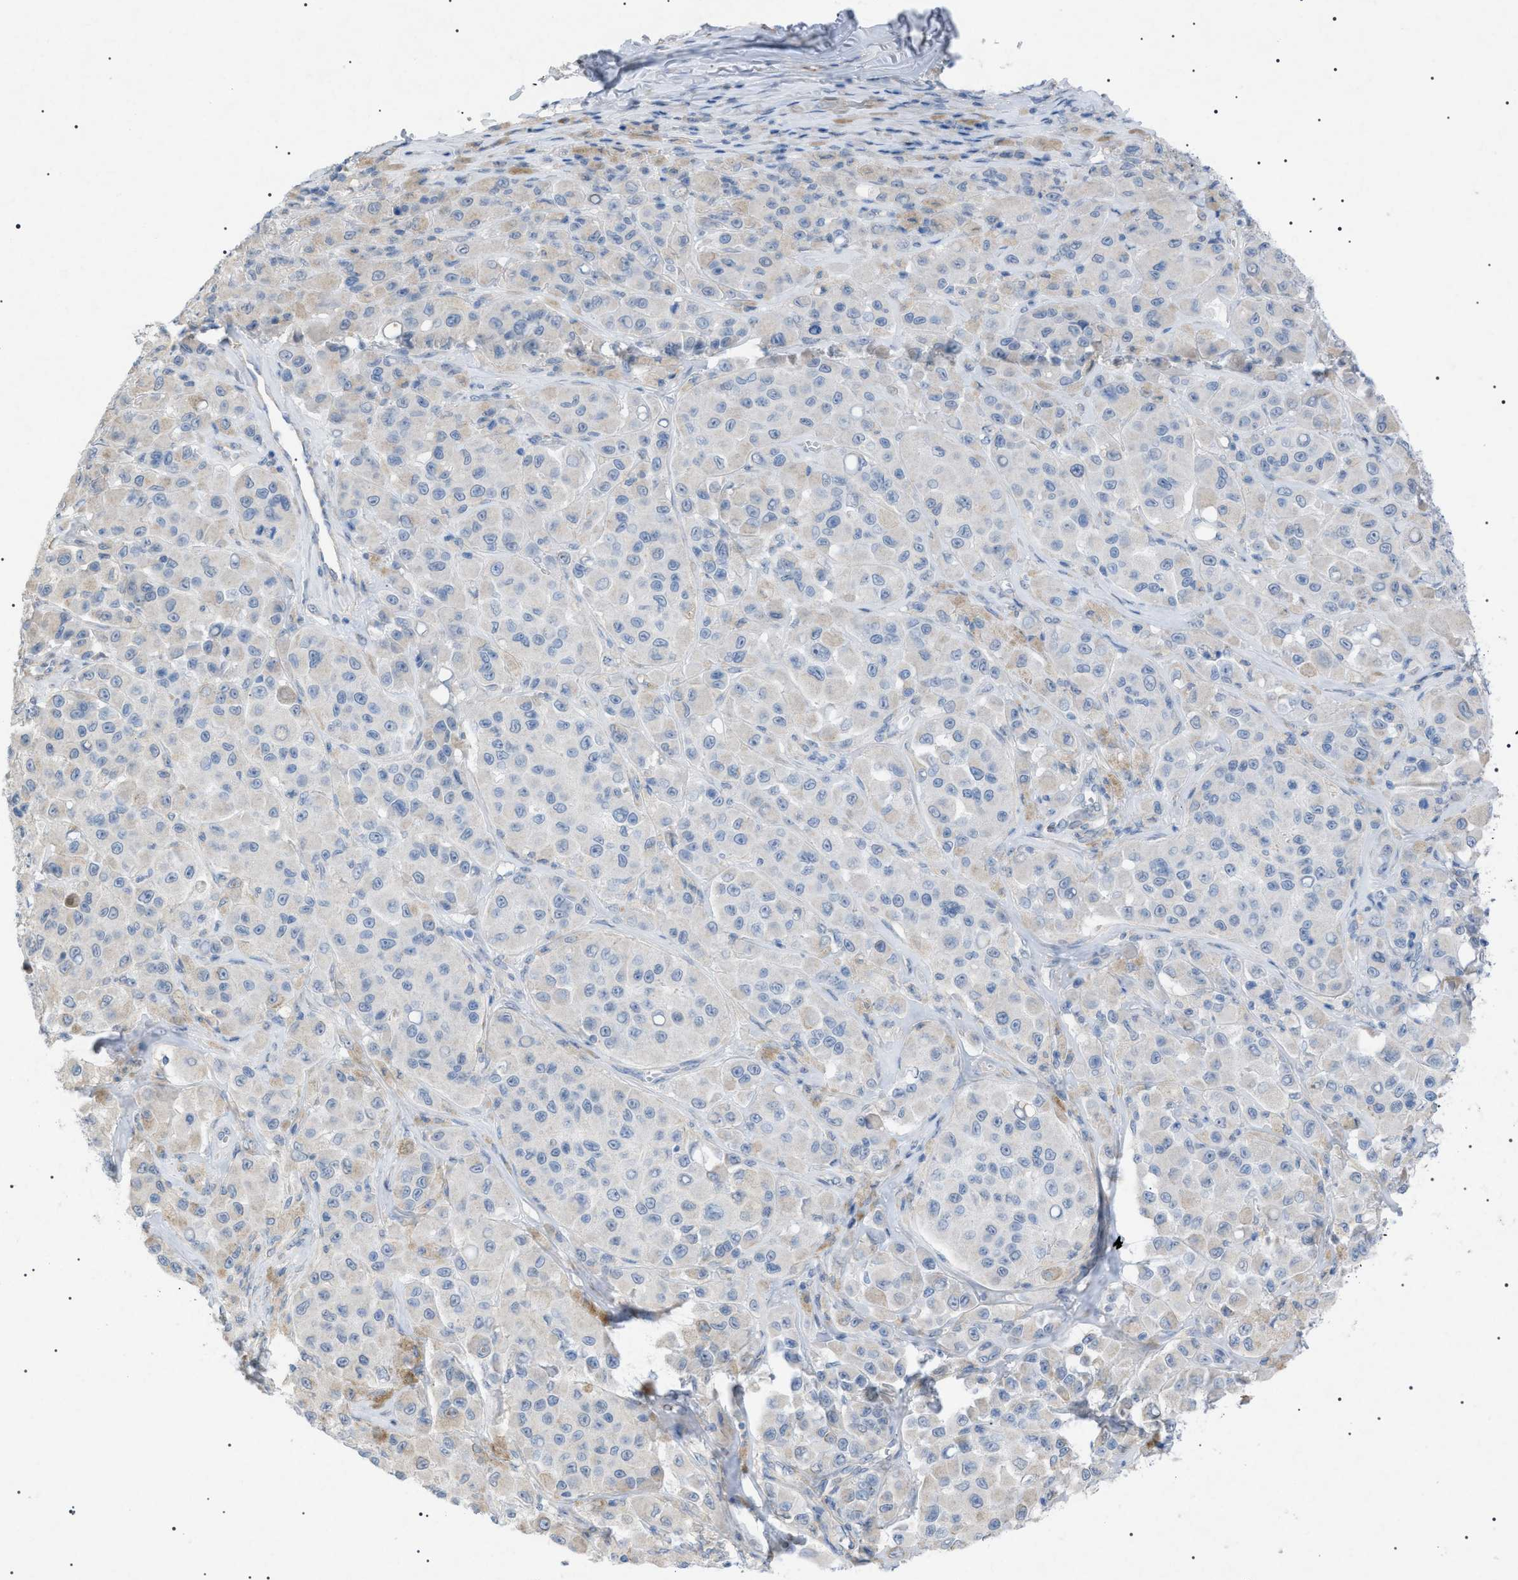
{"staining": {"intensity": "negative", "quantity": "none", "location": "none"}, "tissue": "melanoma", "cell_type": "Tumor cells", "image_type": "cancer", "snomed": [{"axis": "morphology", "description": "Malignant melanoma, NOS"}, {"axis": "topography", "description": "Skin"}], "caption": "Immunohistochemistry (IHC) photomicrograph of human melanoma stained for a protein (brown), which displays no staining in tumor cells.", "gene": "ADAMTS1", "patient": {"sex": "male", "age": 84}}